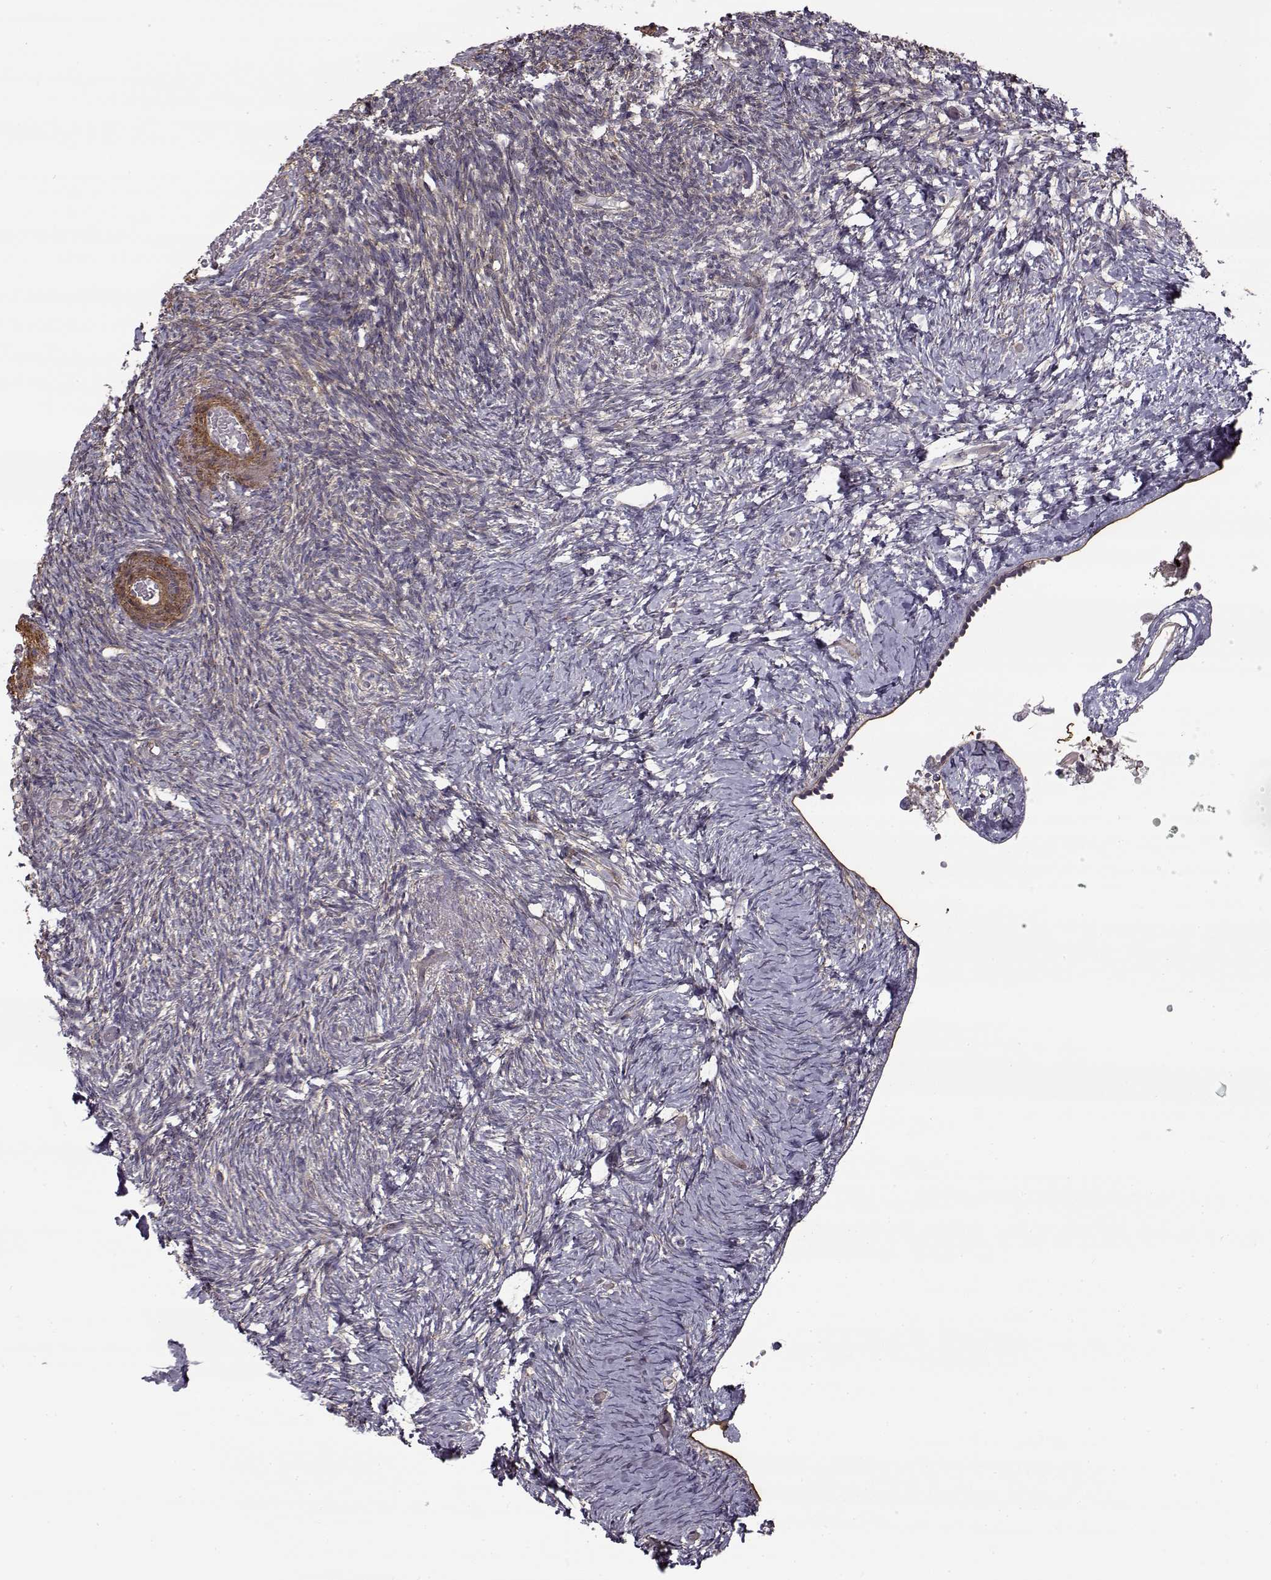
{"staining": {"intensity": "negative", "quantity": "none", "location": "none"}, "tissue": "ovary", "cell_type": "Follicle cells", "image_type": "normal", "snomed": [{"axis": "morphology", "description": "Normal tissue, NOS"}, {"axis": "topography", "description": "Ovary"}], "caption": "Immunohistochemical staining of unremarkable human ovary demonstrates no significant expression in follicle cells.", "gene": "LAMB2", "patient": {"sex": "female", "age": 39}}